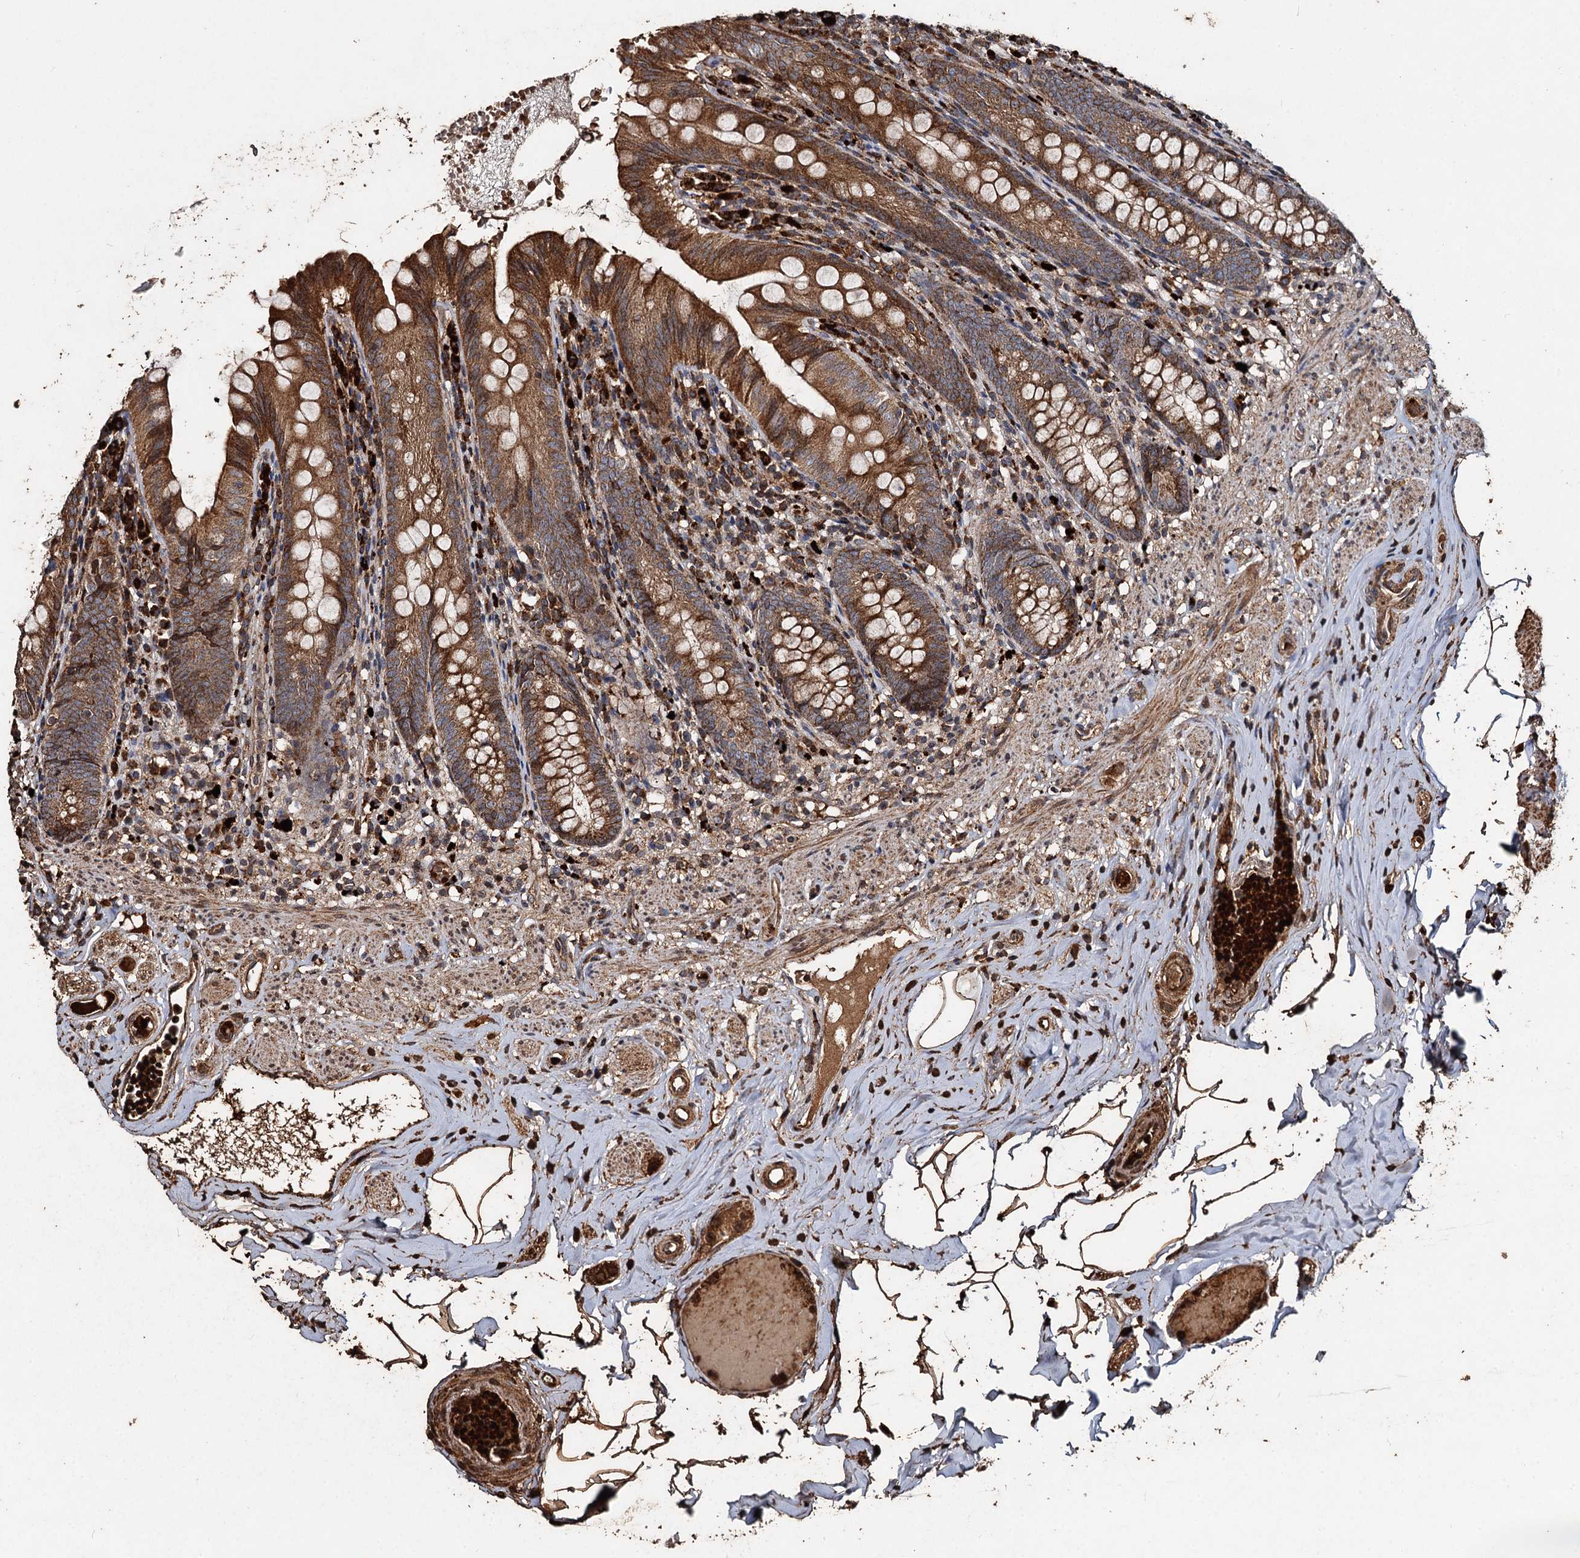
{"staining": {"intensity": "moderate", "quantity": ">75%", "location": "cytoplasmic/membranous"}, "tissue": "appendix", "cell_type": "Glandular cells", "image_type": "normal", "snomed": [{"axis": "morphology", "description": "Normal tissue, NOS"}, {"axis": "topography", "description": "Appendix"}], "caption": "Approximately >75% of glandular cells in normal human appendix display moderate cytoplasmic/membranous protein staining as visualized by brown immunohistochemical staining.", "gene": "NOTCH2NLA", "patient": {"sex": "male", "age": 55}}